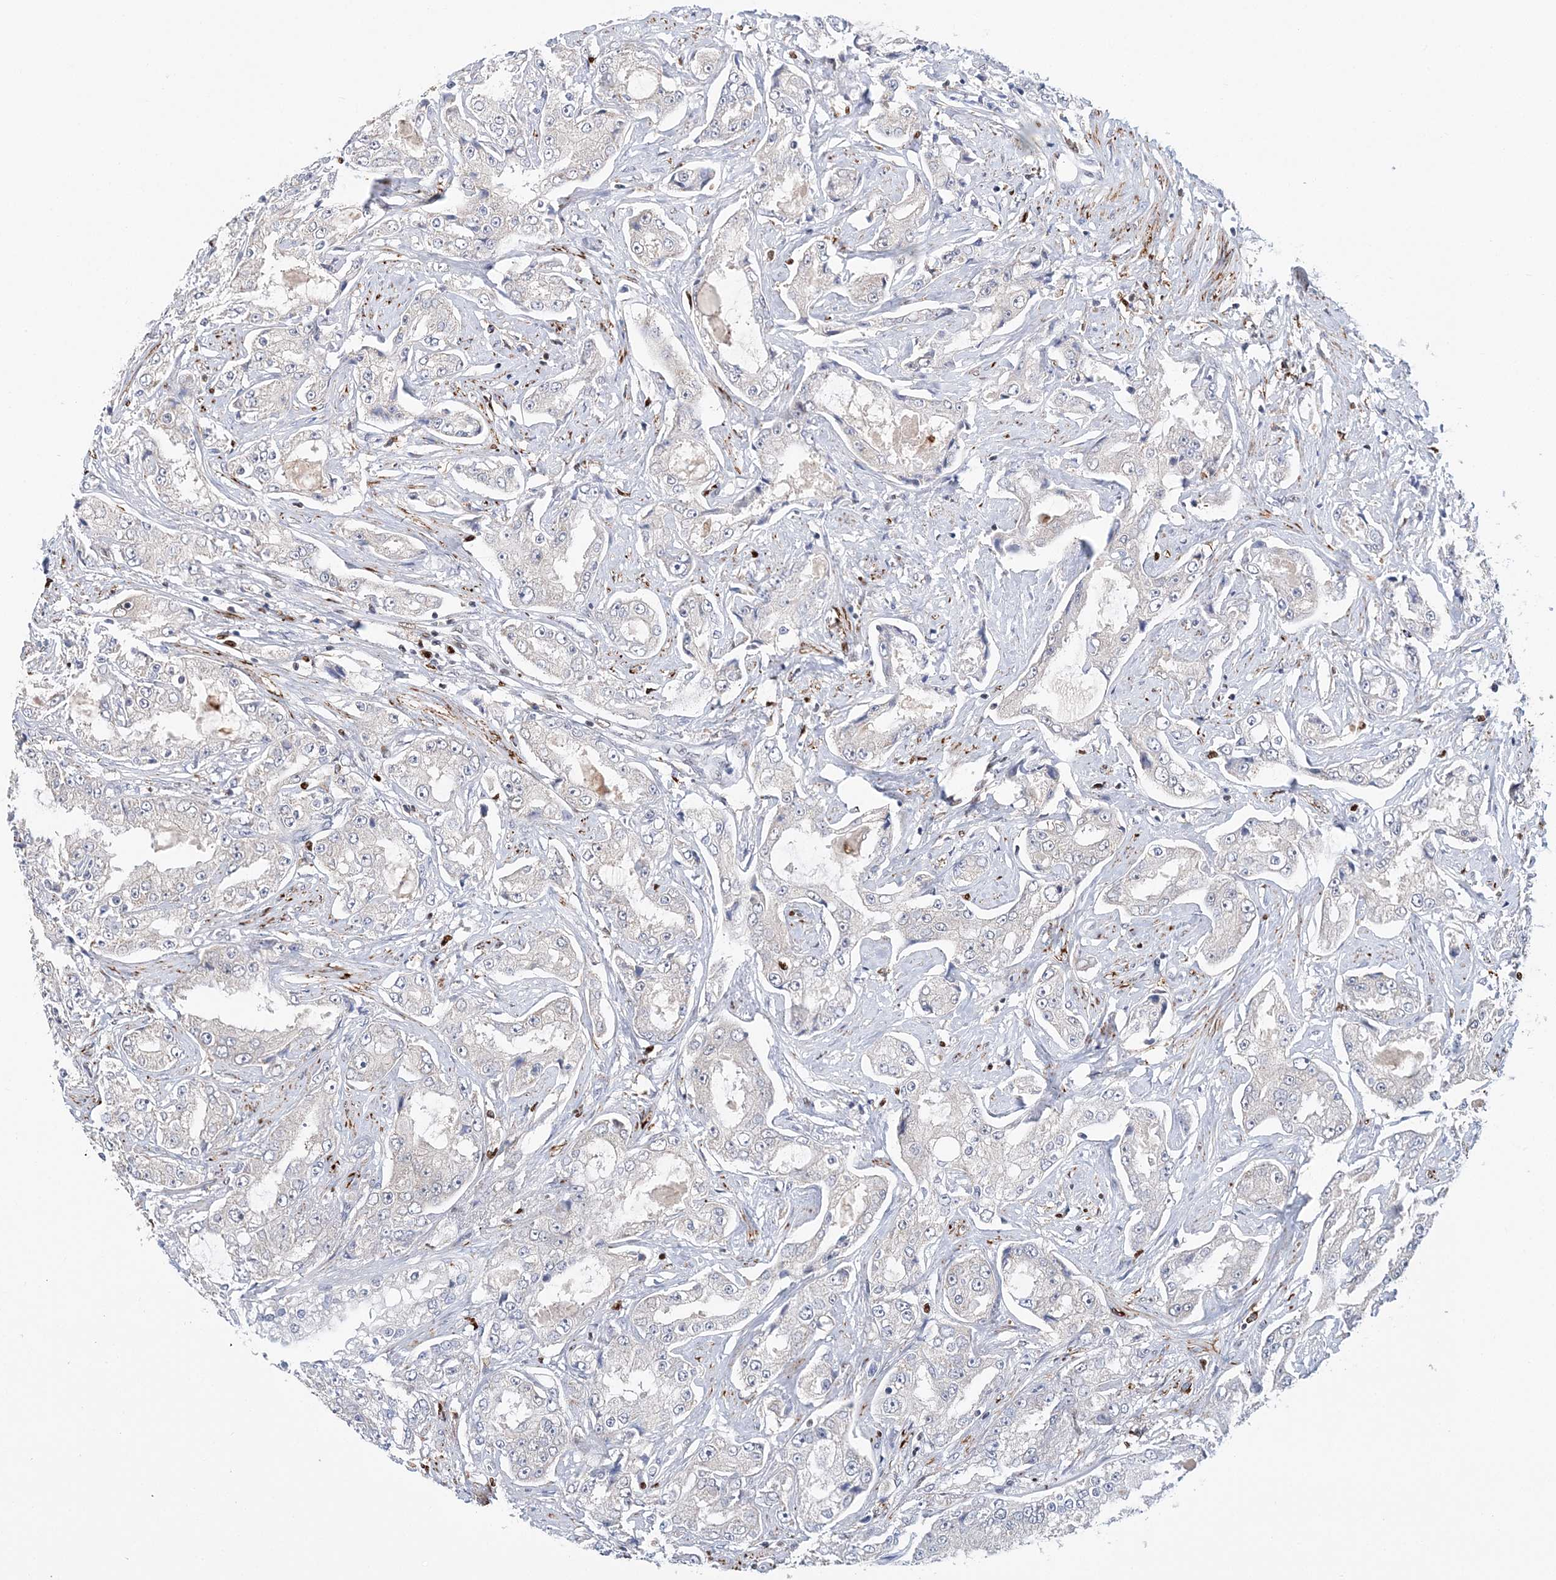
{"staining": {"intensity": "negative", "quantity": "none", "location": "none"}, "tissue": "prostate cancer", "cell_type": "Tumor cells", "image_type": "cancer", "snomed": [{"axis": "morphology", "description": "Adenocarcinoma, High grade"}, {"axis": "topography", "description": "Prostate"}], "caption": "IHC of adenocarcinoma (high-grade) (prostate) shows no positivity in tumor cells.", "gene": "NIT2", "patient": {"sex": "male", "age": 73}}